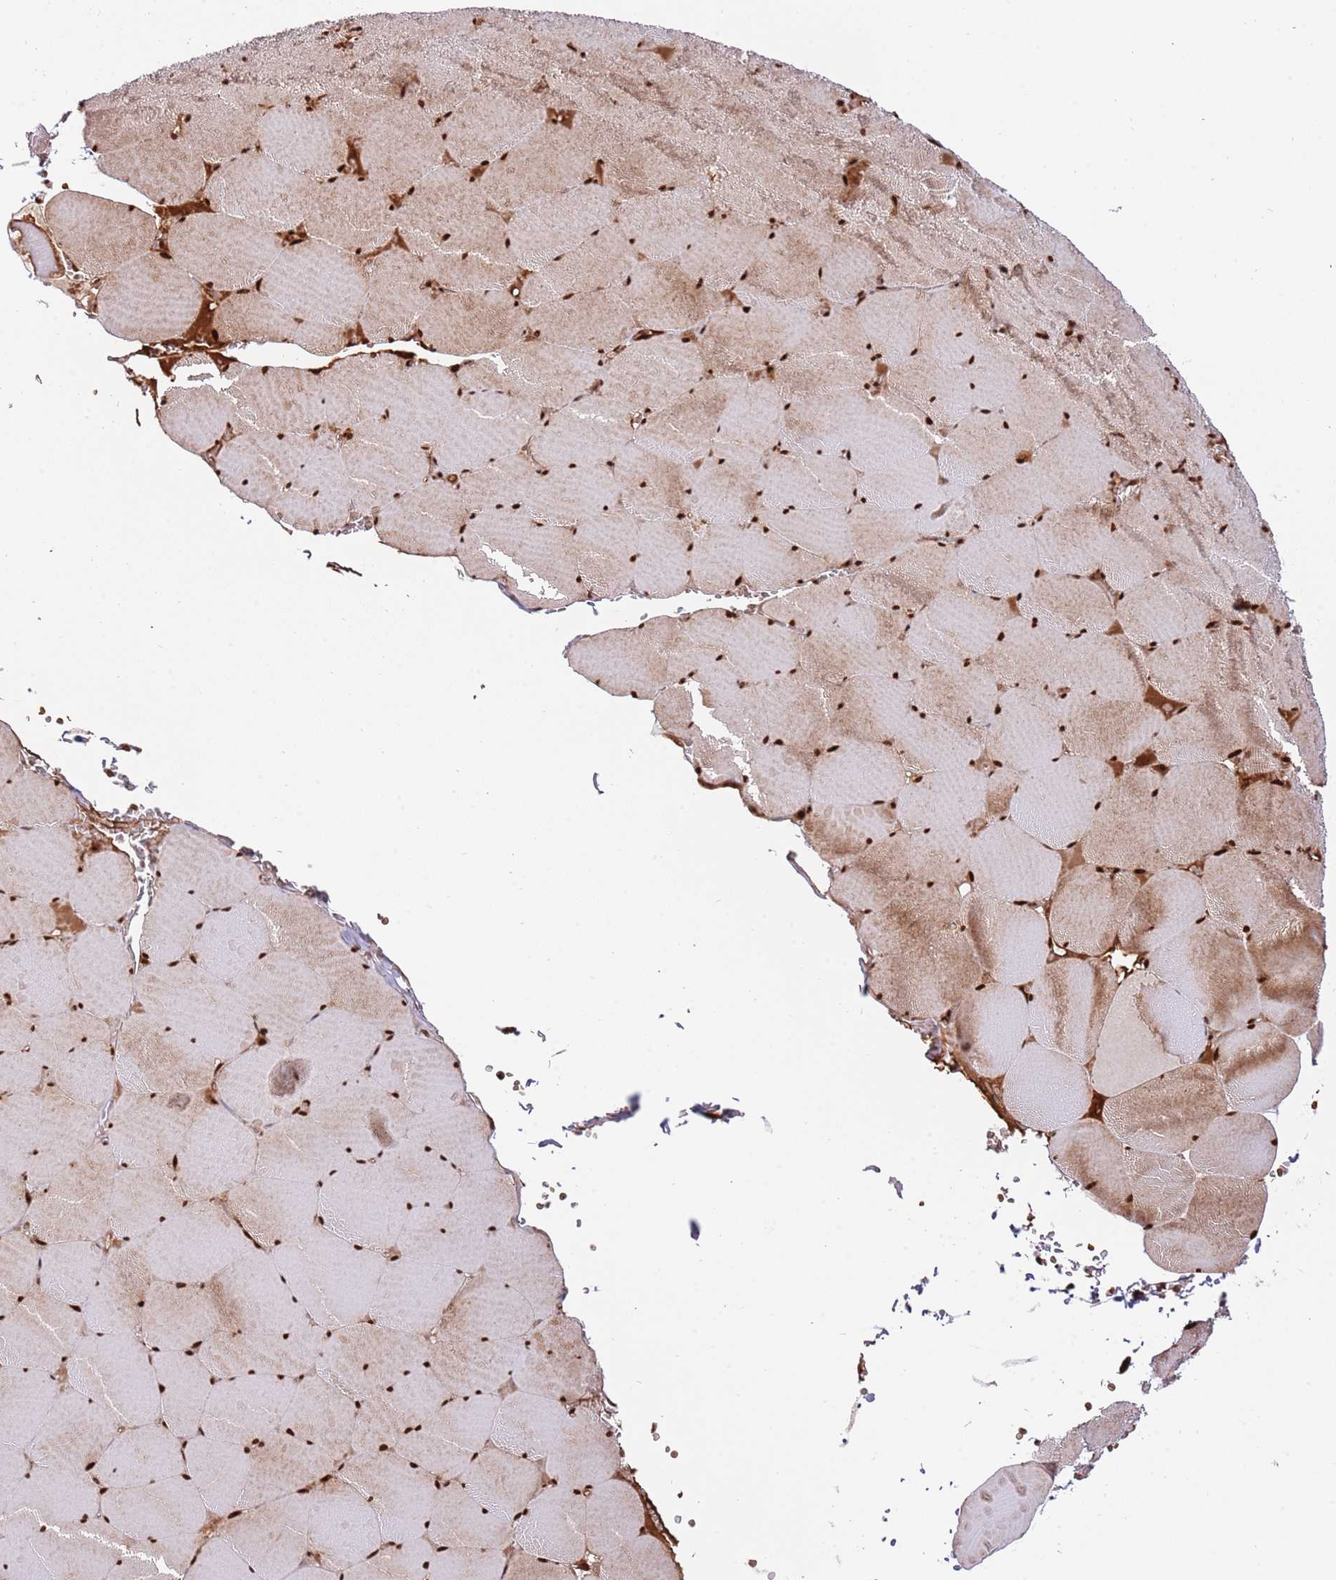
{"staining": {"intensity": "strong", "quantity": ">75%", "location": "cytoplasmic/membranous,nuclear"}, "tissue": "skeletal muscle", "cell_type": "Myocytes", "image_type": "normal", "snomed": [{"axis": "morphology", "description": "Normal tissue, NOS"}, {"axis": "topography", "description": "Skeletal muscle"}, {"axis": "topography", "description": "Head-Neck"}], "caption": "Immunohistochemical staining of unremarkable human skeletal muscle demonstrates strong cytoplasmic/membranous,nuclear protein staining in approximately >75% of myocytes.", "gene": "RIF1", "patient": {"sex": "male", "age": 66}}